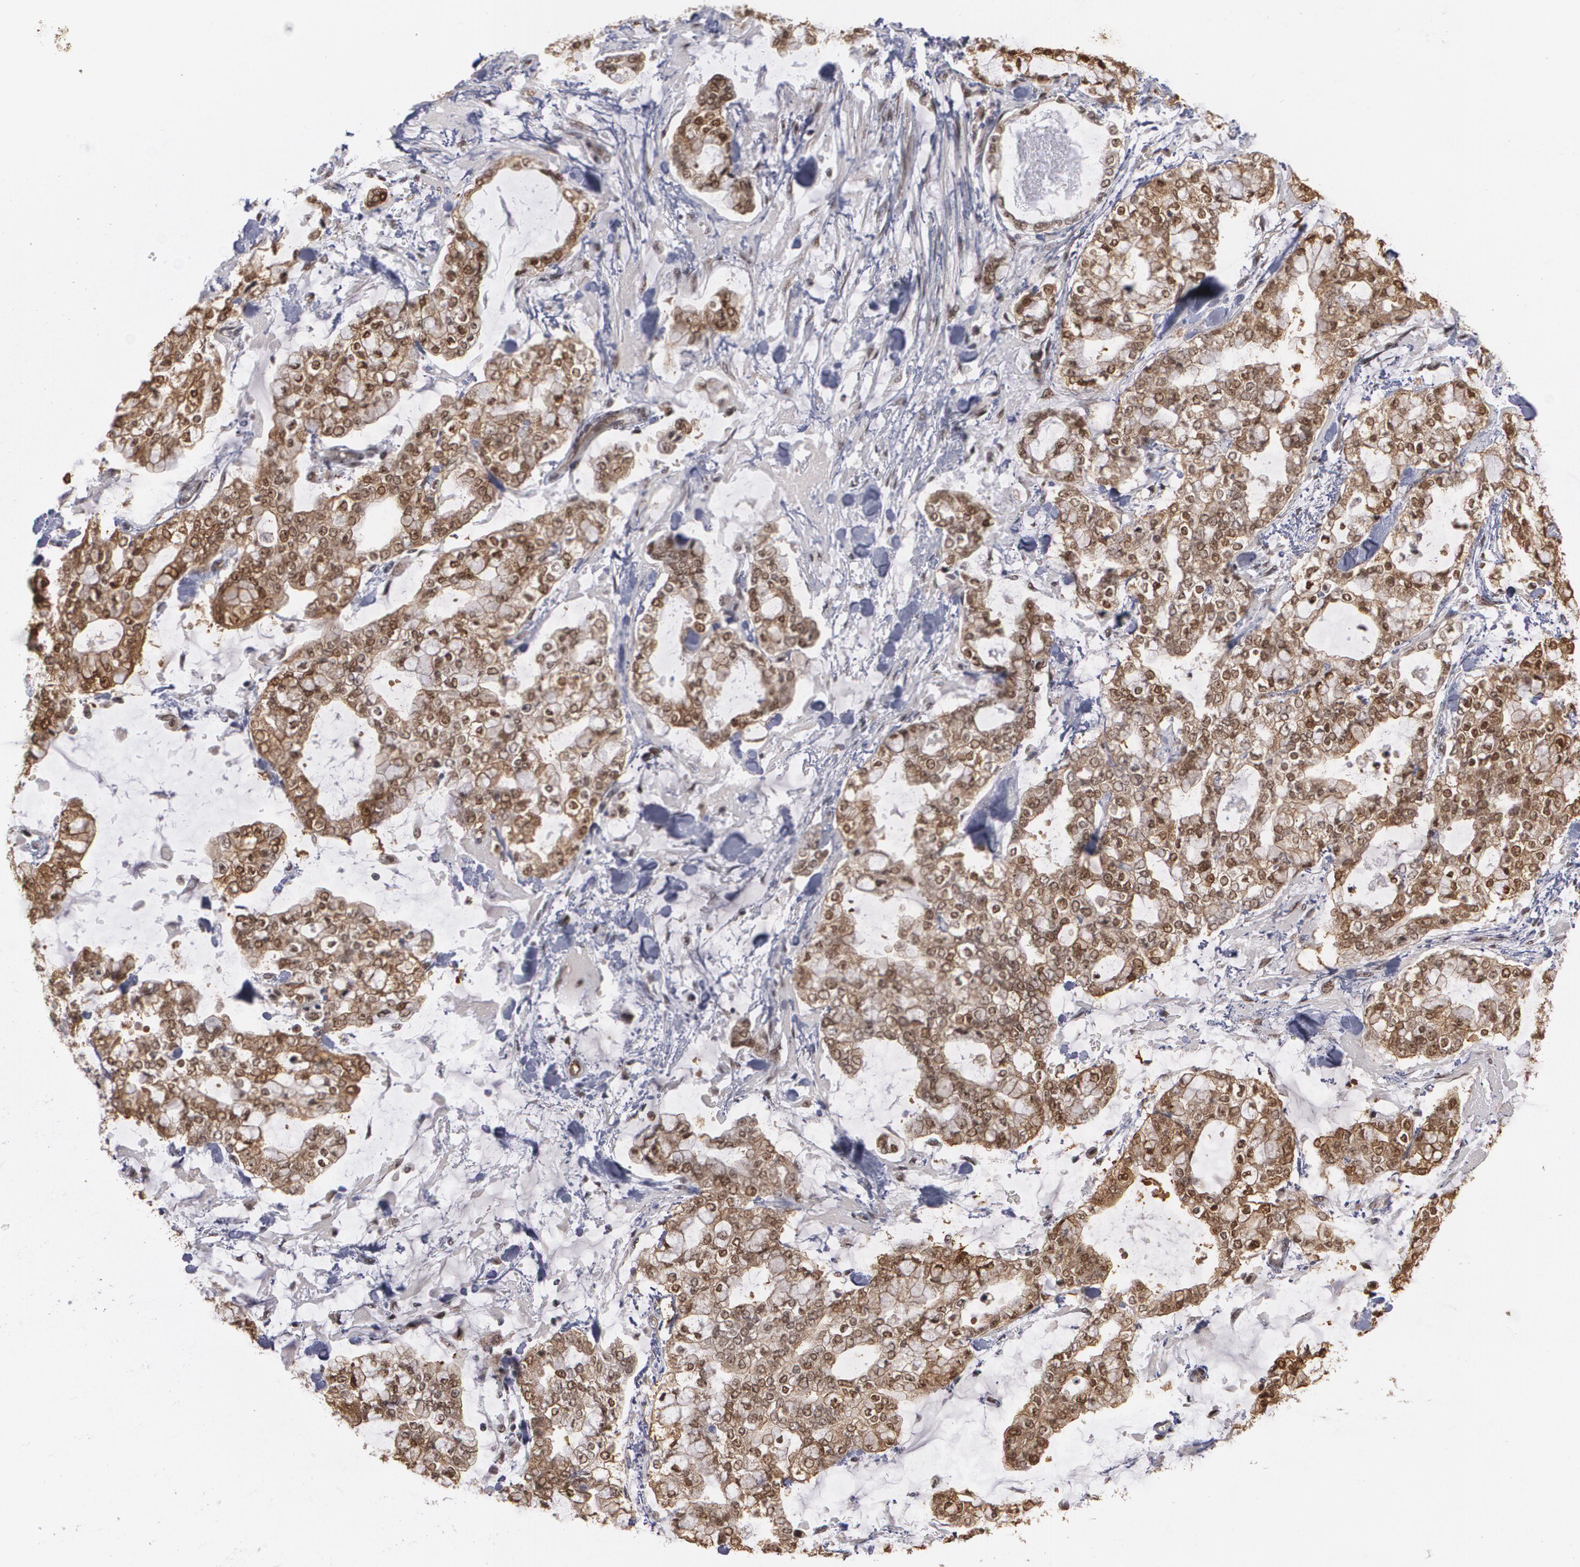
{"staining": {"intensity": "moderate", "quantity": ">75%", "location": "cytoplasmic/membranous,nuclear"}, "tissue": "stomach cancer", "cell_type": "Tumor cells", "image_type": "cancer", "snomed": [{"axis": "morphology", "description": "Normal tissue, NOS"}, {"axis": "morphology", "description": "Adenocarcinoma, NOS"}, {"axis": "topography", "description": "Stomach, upper"}, {"axis": "topography", "description": "Stomach"}], "caption": "Tumor cells reveal medium levels of moderate cytoplasmic/membranous and nuclear staining in about >75% of cells in human stomach adenocarcinoma.", "gene": "ZNF75A", "patient": {"sex": "male", "age": 76}}